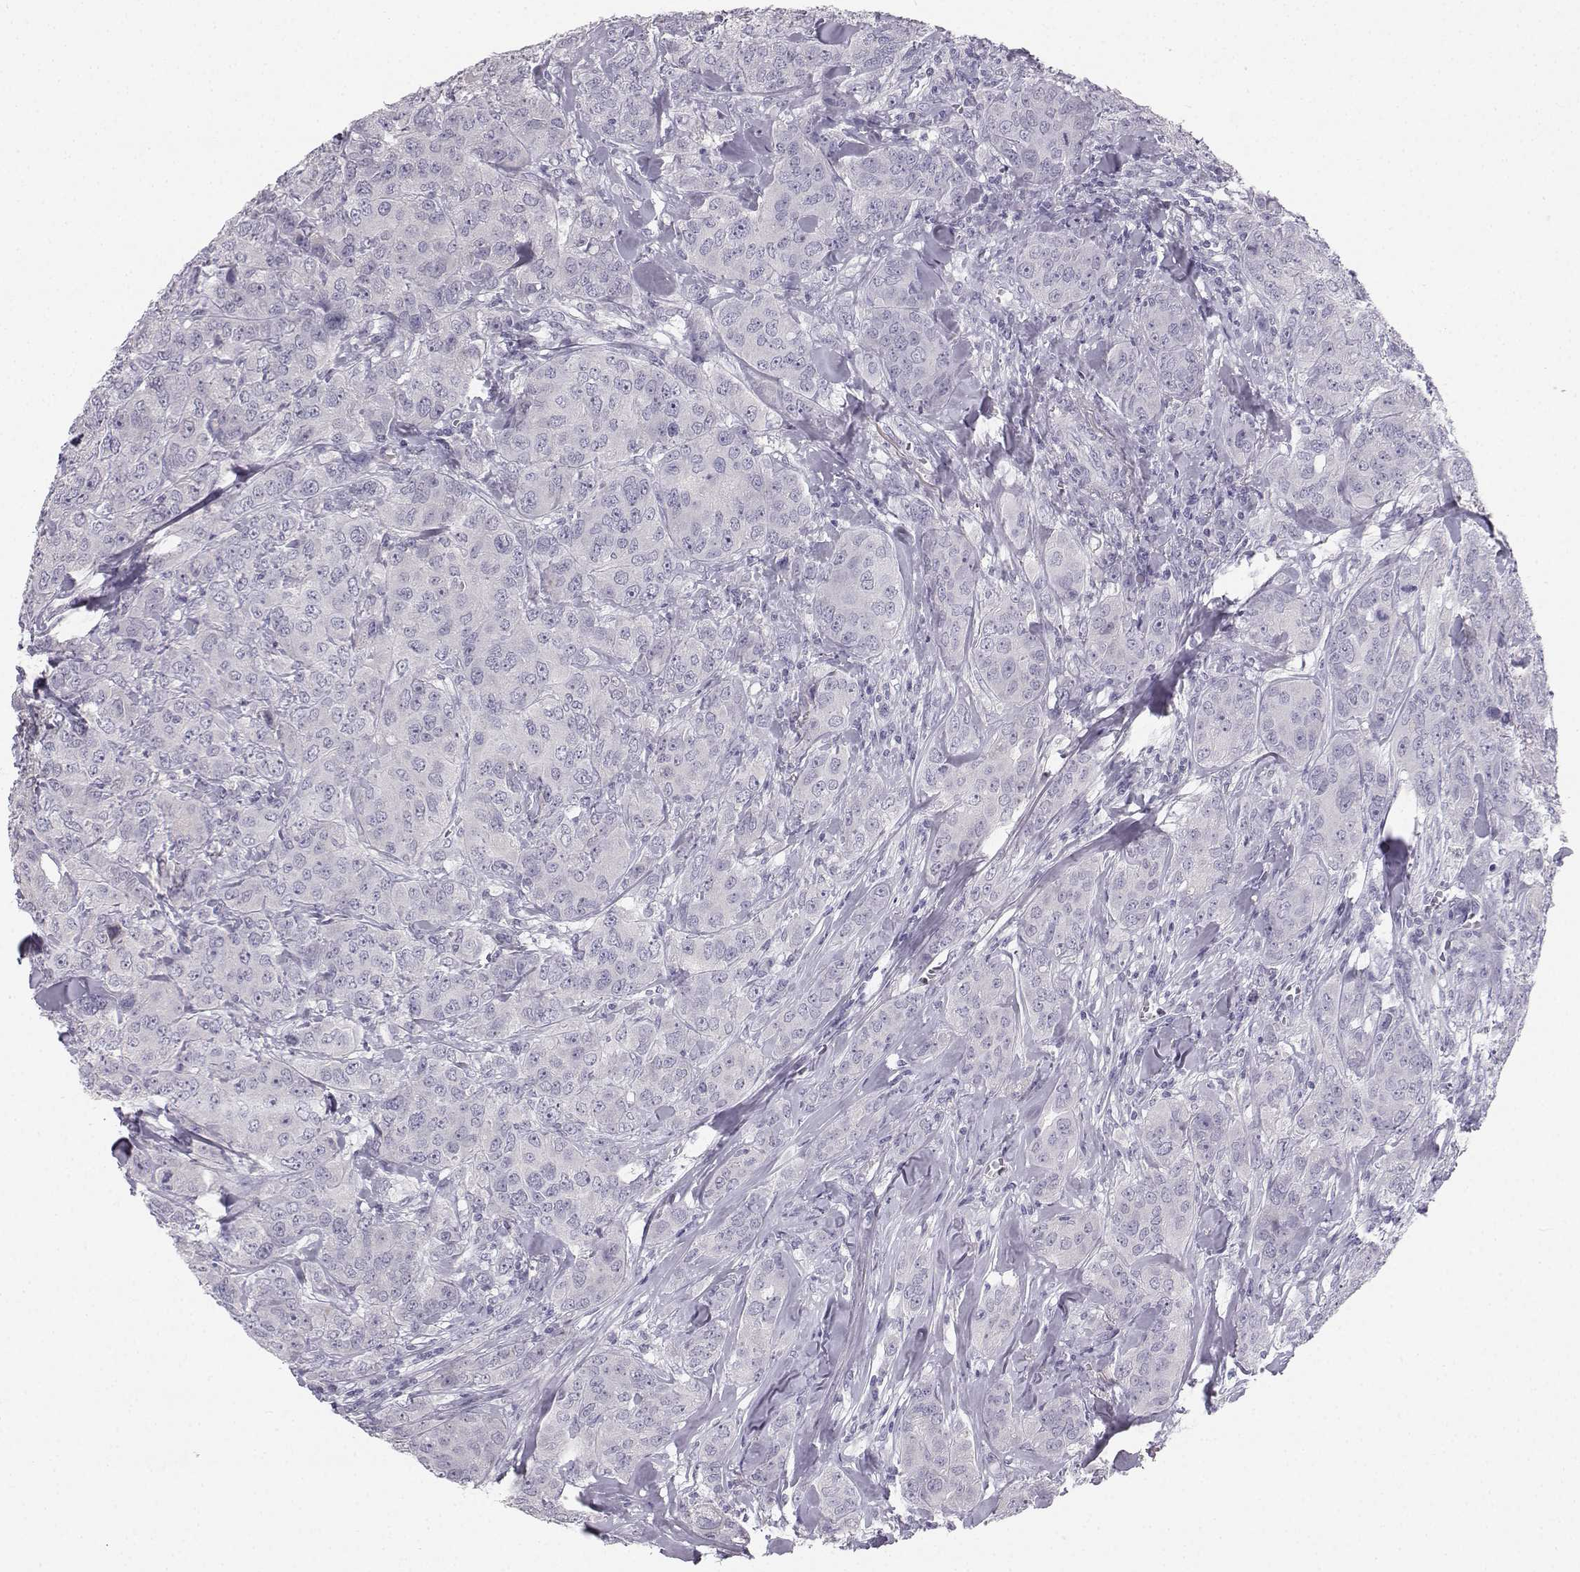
{"staining": {"intensity": "negative", "quantity": "none", "location": "none"}, "tissue": "breast cancer", "cell_type": "Tumor cells", "image_type": "cancer", "snomed": [{"axis": "morphology", "description": "Duct carcinoma"}, {"axis": "topography", "description": "Breast"}], "caption": "An image of human breast cancer is negative for staining in tumor cells. (DAB immunohistochemistry visualized using brightfield microscopy, high magnification).", "gene": "SYCE1", "patient": {"sex": "female", "age": 43}}